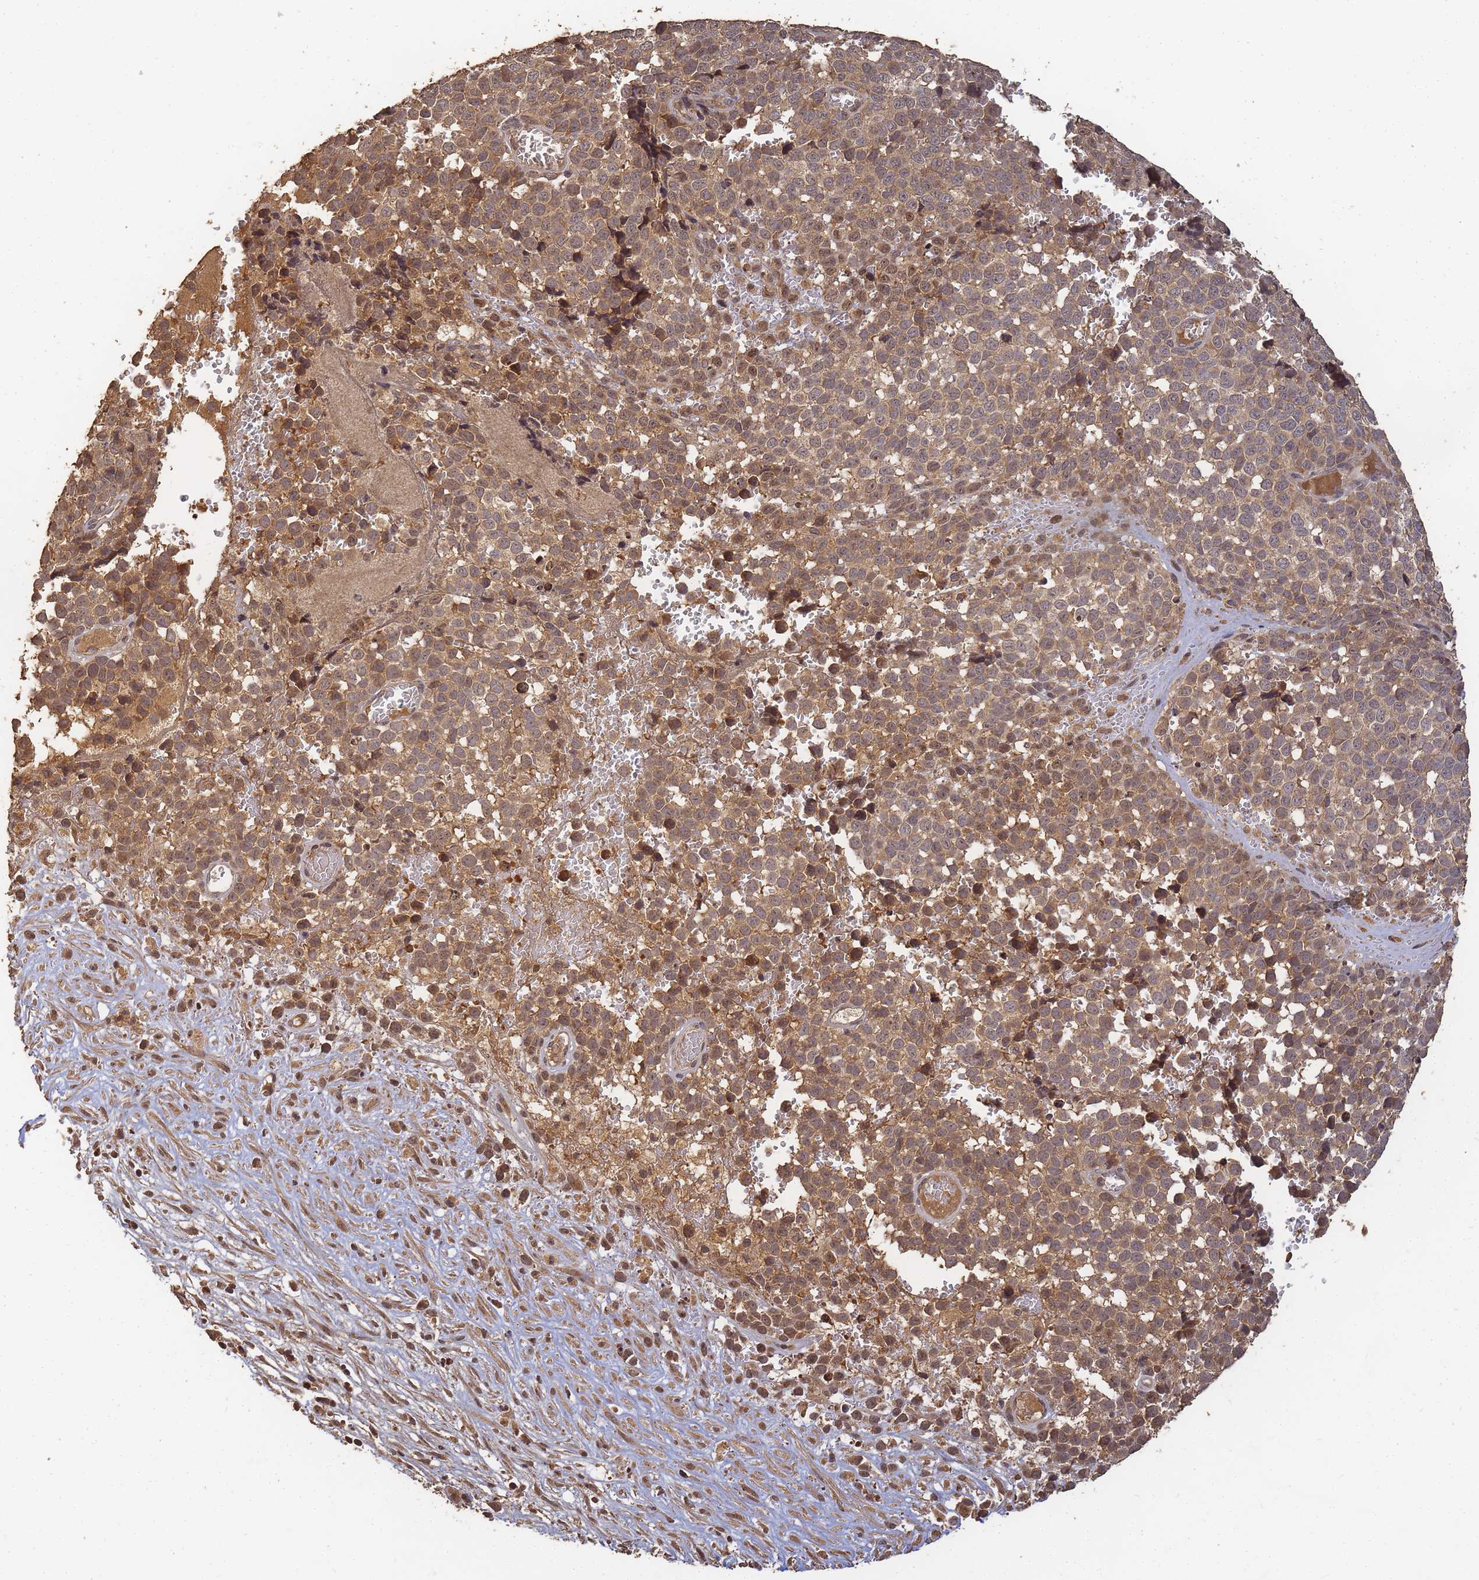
{"staining": {"intensity": "moderate", "quantity": ">75%", "location": "cytoplasmic/membranous,nuclear"}, "tissue": "melanoma", "cell_type": "Tumor cells", "image_type": "cancer", "snomed": [{"axis": "morphology", "description": "Malignant melanoma, NOS"}, {"axis": "topography", "description": "Nose, NOS"}], "caption": "Moderate cytoplasmic/membranous and nuclear positivity for a protein is present in approximately >75% of tumor cells of melanoma using immunohistochemistry.", "gene": "ALKBH1", "patient": {"sex": "female", "age": 48}}